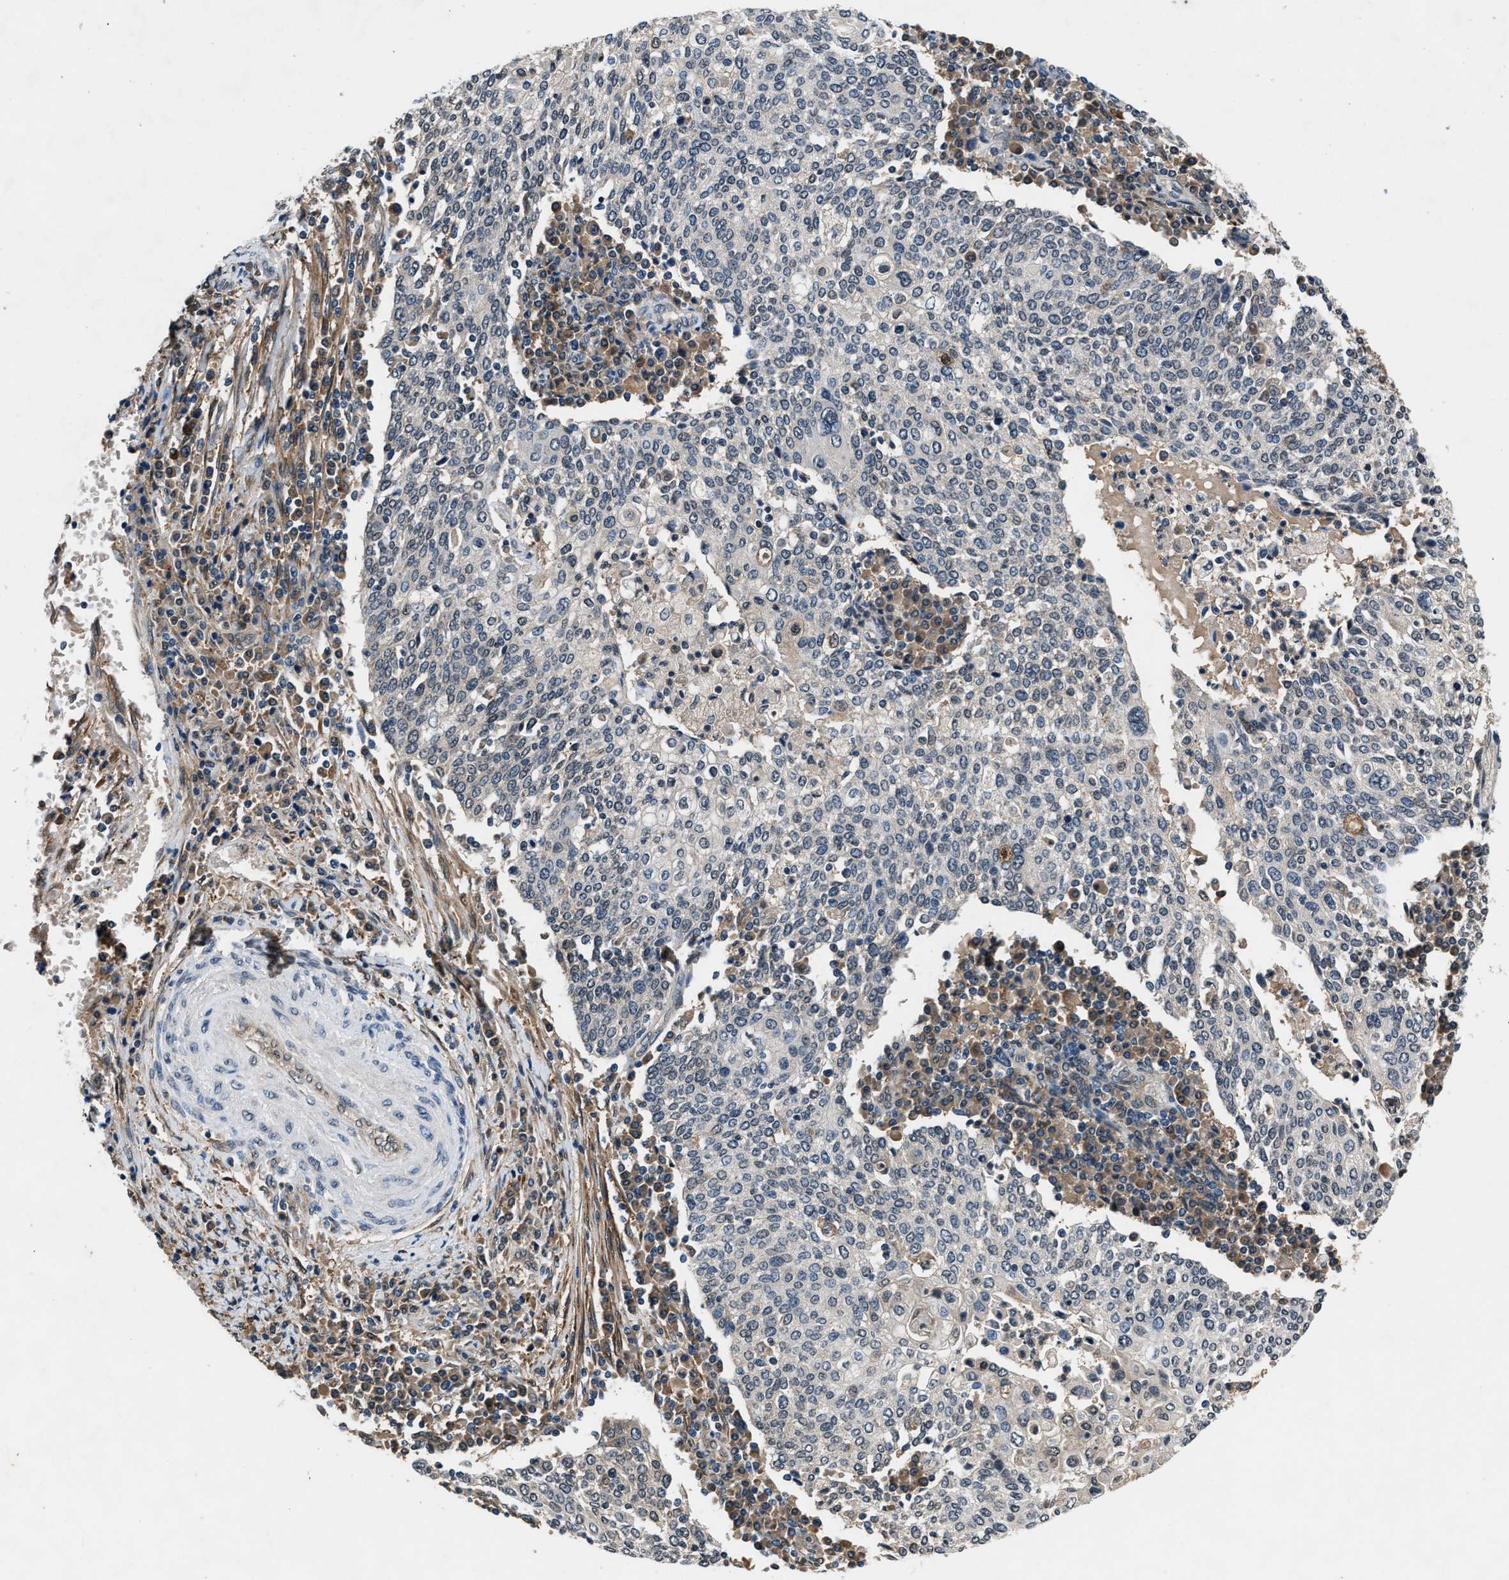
{"staining": {"intensity": "negative", "quantity": "none", "location": "none"}, "tissue": "cervical cancer", "cell_type": "Tumor cells", "image_type": "cancer", "snomed": [{"axis": "morphology", "description": "Squamous cell carcinoma, NOS"}, {"axis": "topography", "description": "Cervix"}], "caption": "Immunohistochemical staining of cervical cancer shows no significant staining in tumor cells.", "gene": "TP53I3", "patient": {"sex": "female", "age": 40}}